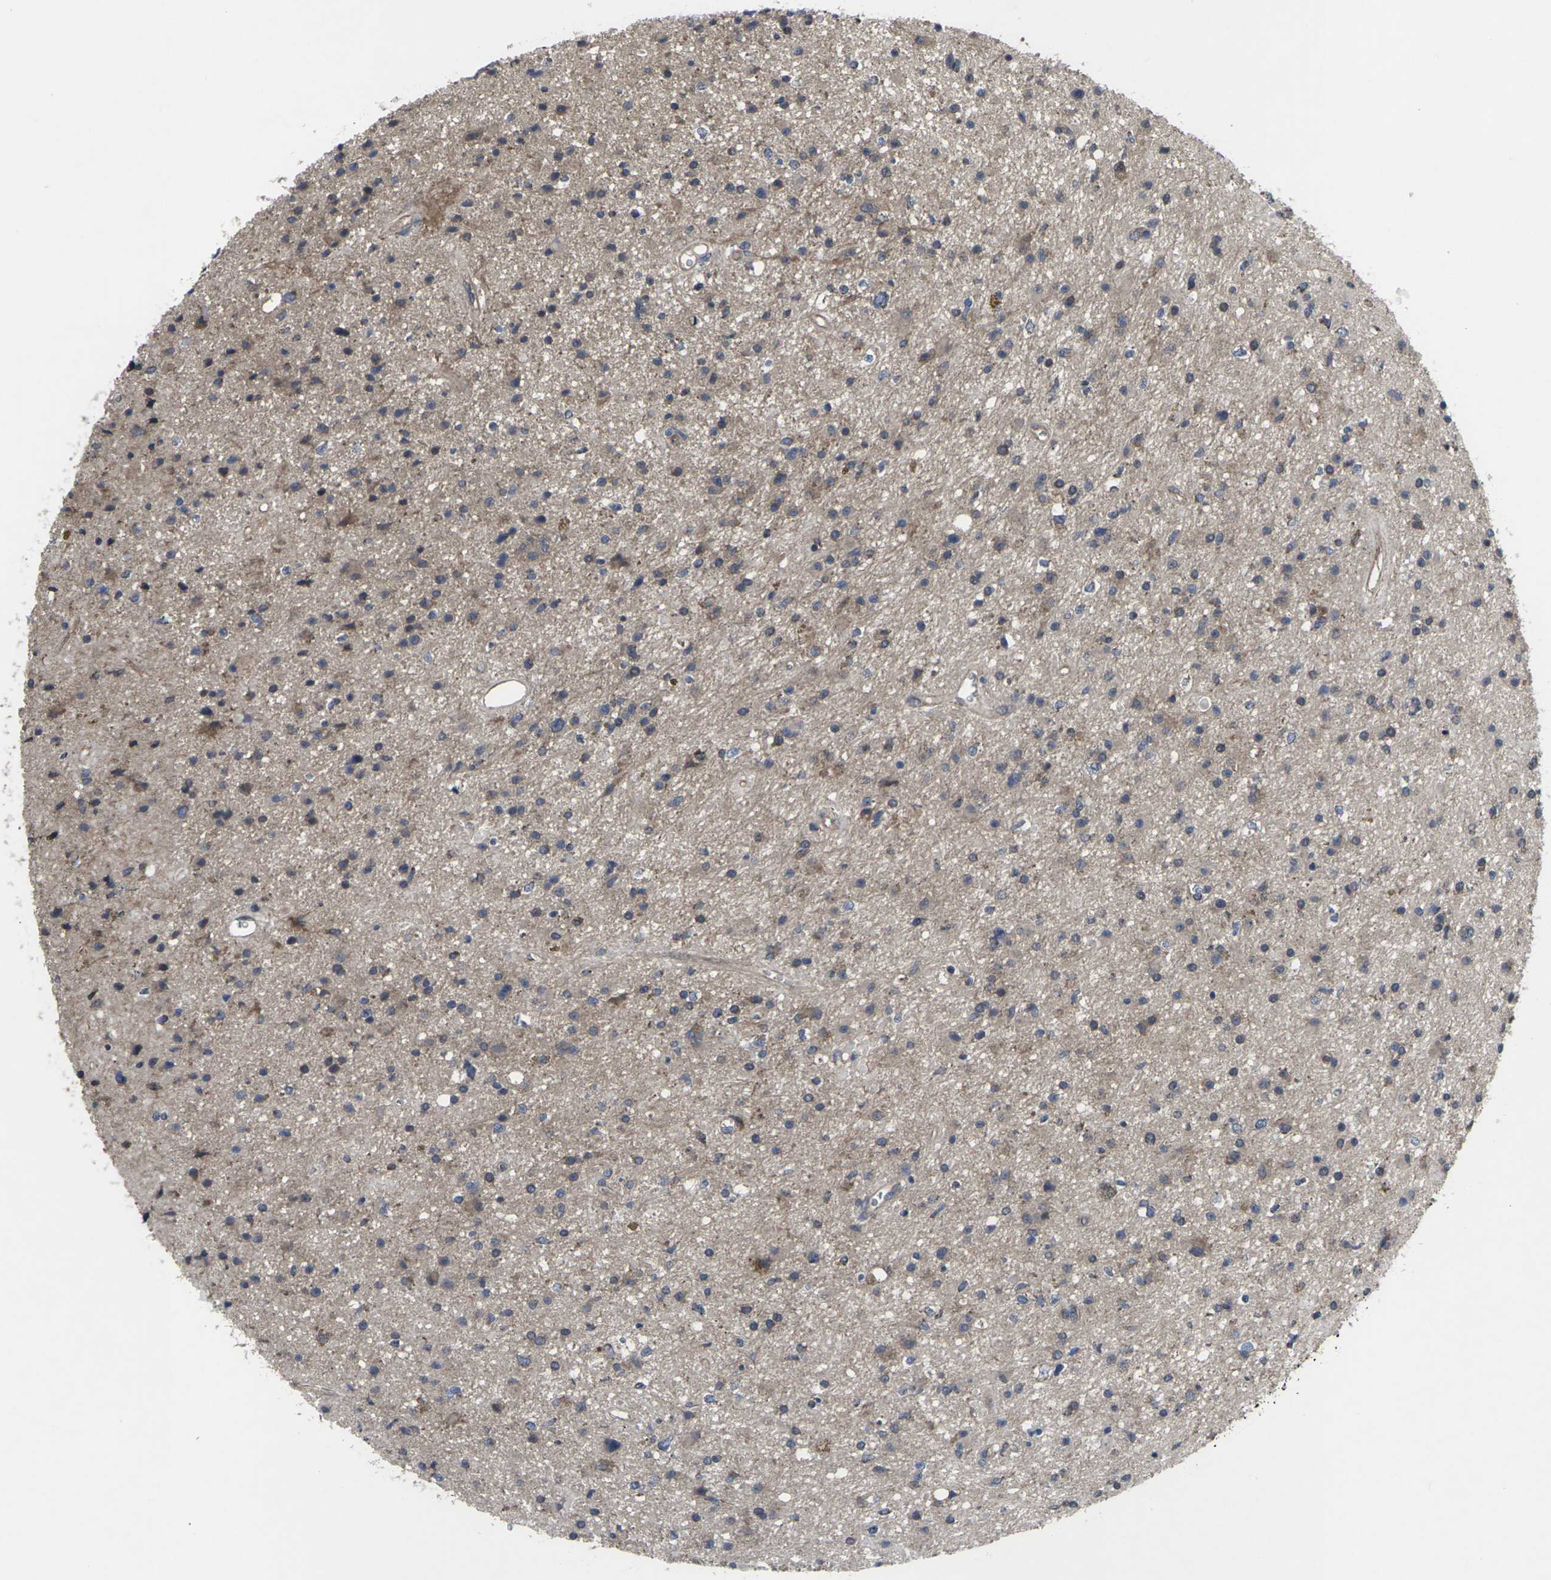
{"staining": {"intensity": "weak", "quantity": ">75%", "location": "cytoplasmic/membranous"}, "tissue": "glioma", "cell_type": "Tumor cells", "image_type": "cancer", "snomed": [{"axis": "morphology", "description": "Glioma, malignant, High grade"}, {"axis": "topography", "description": "Brain"}], "caption": "Immunohistochemical staining of malignant glioma (high-grade) displays low levels of weak cytoplasmic/membranous protein positivity in about >75% of tumor cells.", "gene": "MAPKAPK2", "patient": {"sex": "male", "age": 33}}